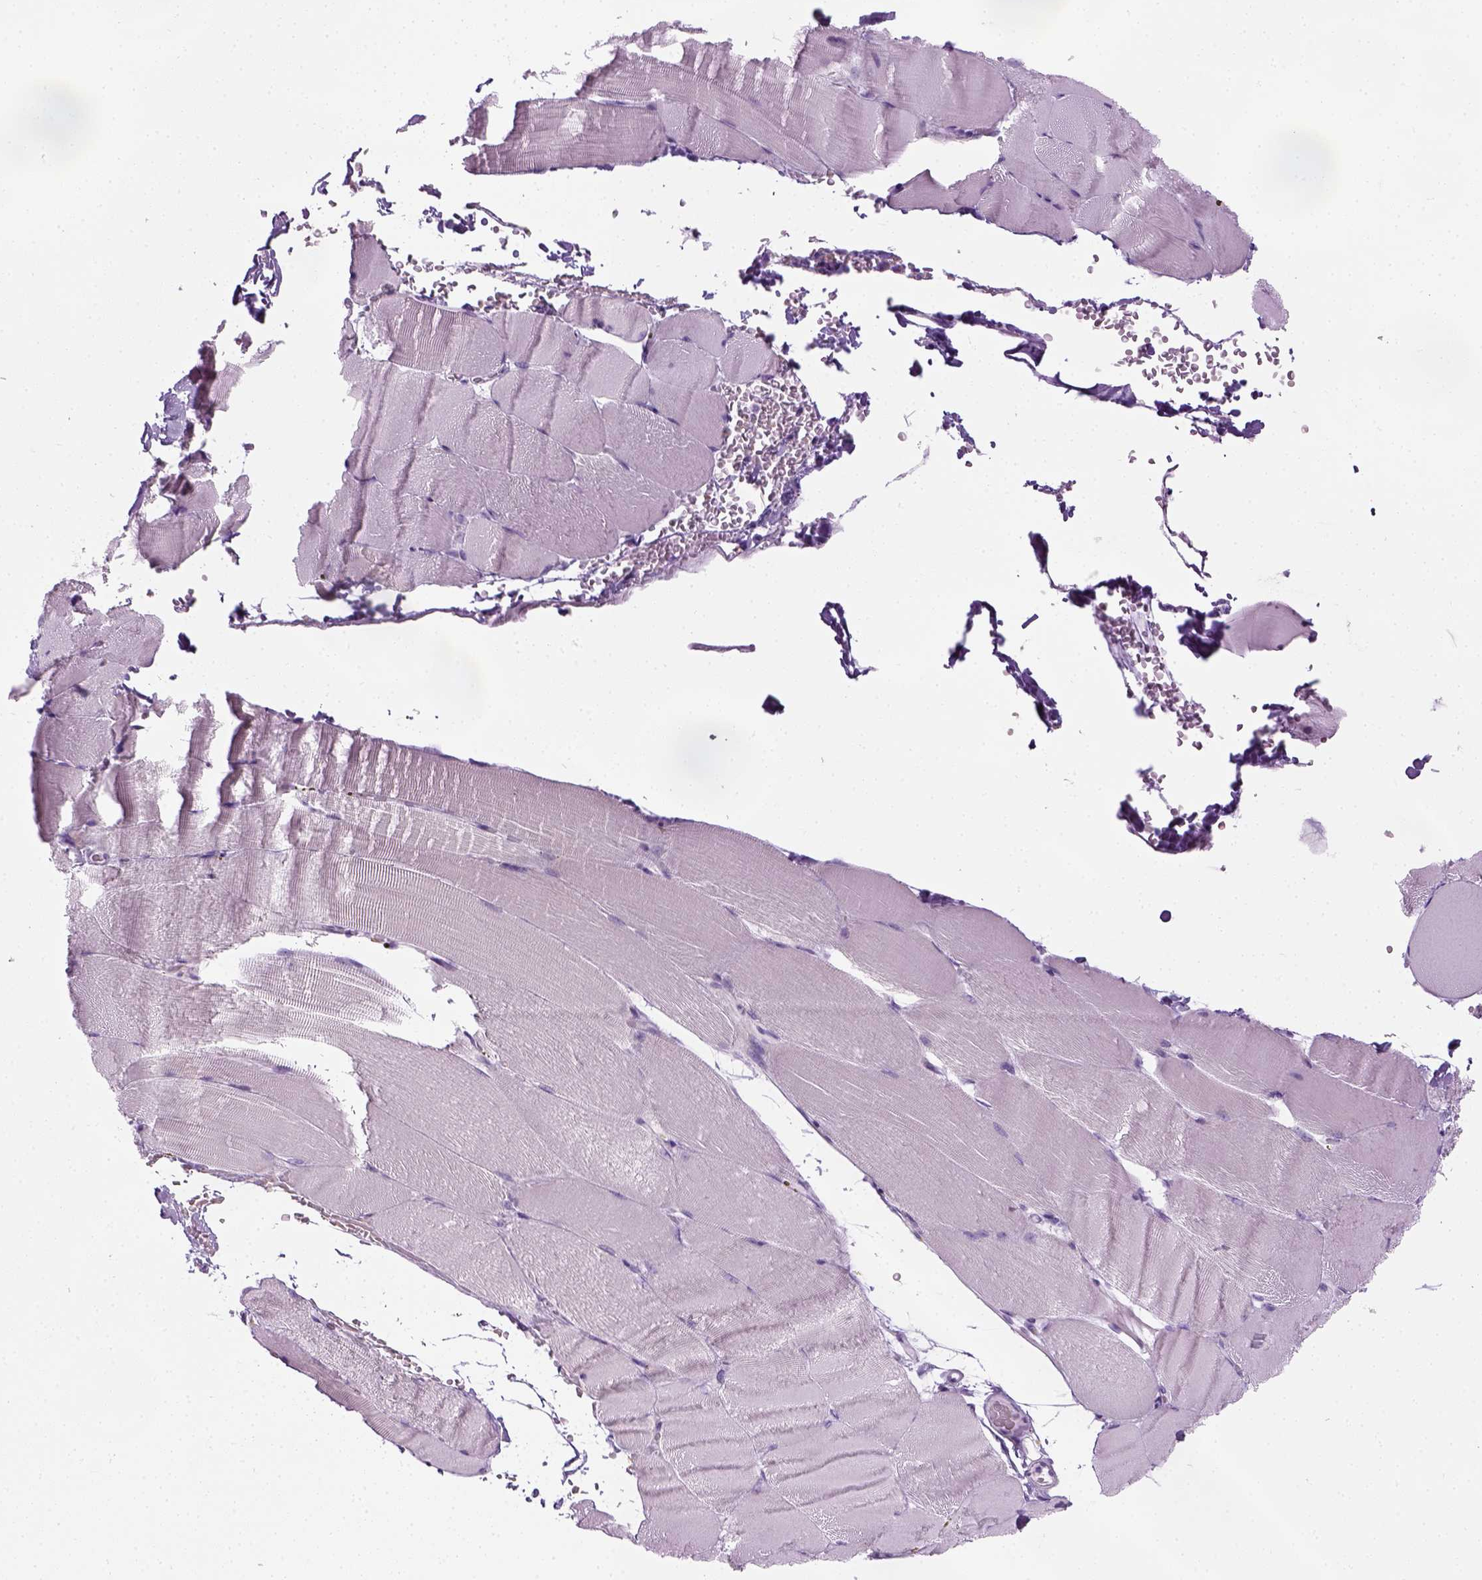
{"staining": {"intensity": "negative", "quantity": "none", "location": "none"}, "tissue": "skeletal muscle", "cell_type": "Myocytes", "image_type": "normal", "snomed": [{"axis": "morphology", "description": "Normal tissue, NOS"}, {"axis": "topography", "description": "Skeletal muscle"}], "caption": "IHC photomicrograph of benign human skeletal muscle stained for a protein (brown), which exhibits no positivity in myocytes.", "gene": "CIBAR2", "patient": {"sex": "female", "age": 37}}